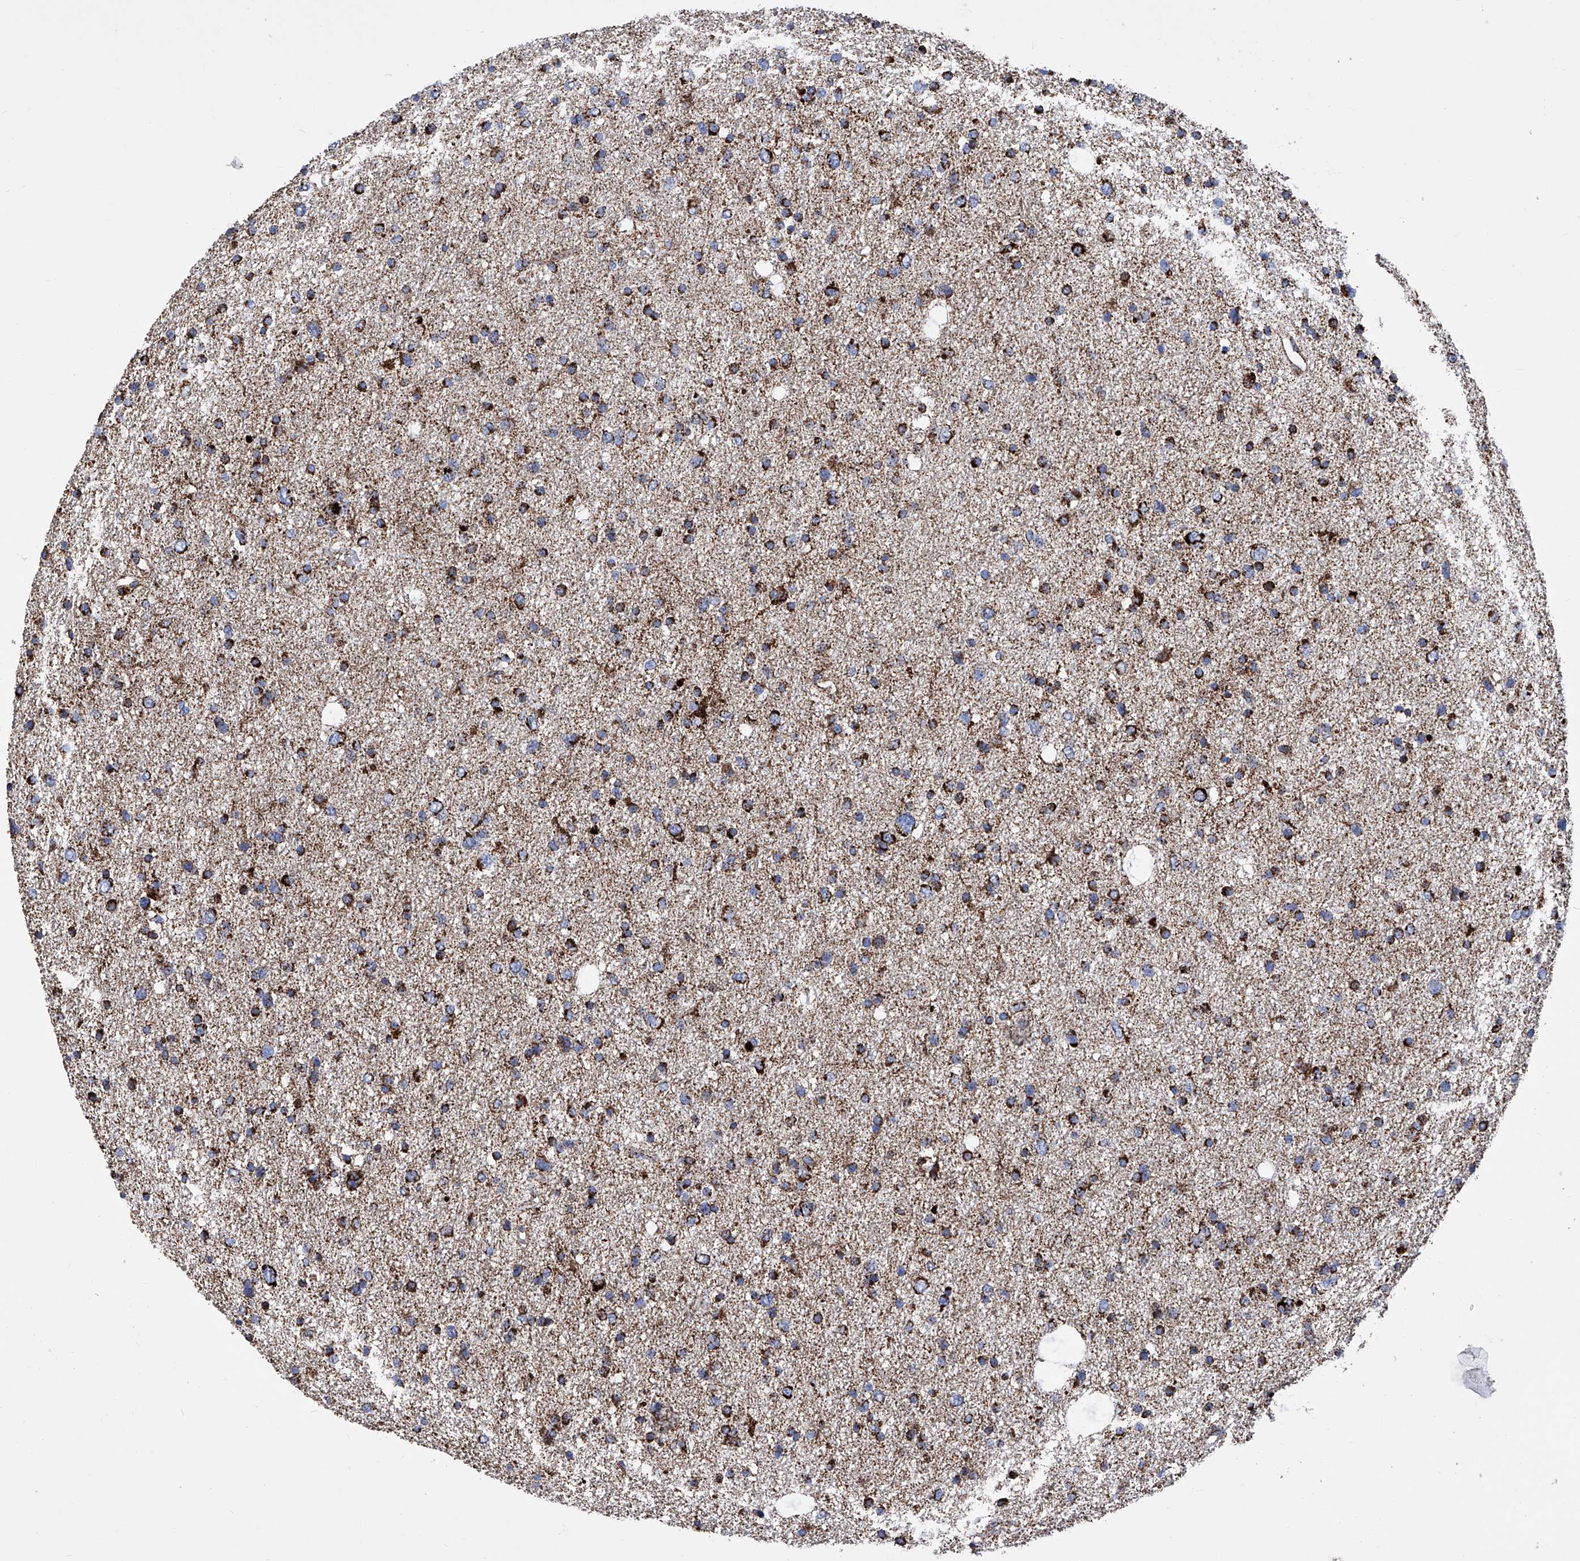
{"staining": {"intensity": "strong", "quantity": ">75%", "location": "cytoplasmic/membranous"}, "tissue": "glioma", "cell_type": "Tumor cells", "image_type": "cancer", "snomed": [{"axis": "morphology", "description": "Glioma, malignant, Low grade"}, {"axis": "topography", "description": "Brain"}], "caption": "High-power microscopy captured an immunohistochemistry (IHC) photomicrograph of malignant low-grade glioma, revealing strong cytoplasmic/membranous staining in about >75% of tumor cells.", "gene": "ATP5PF", "patient": {"sex": "female", "age": 37}}